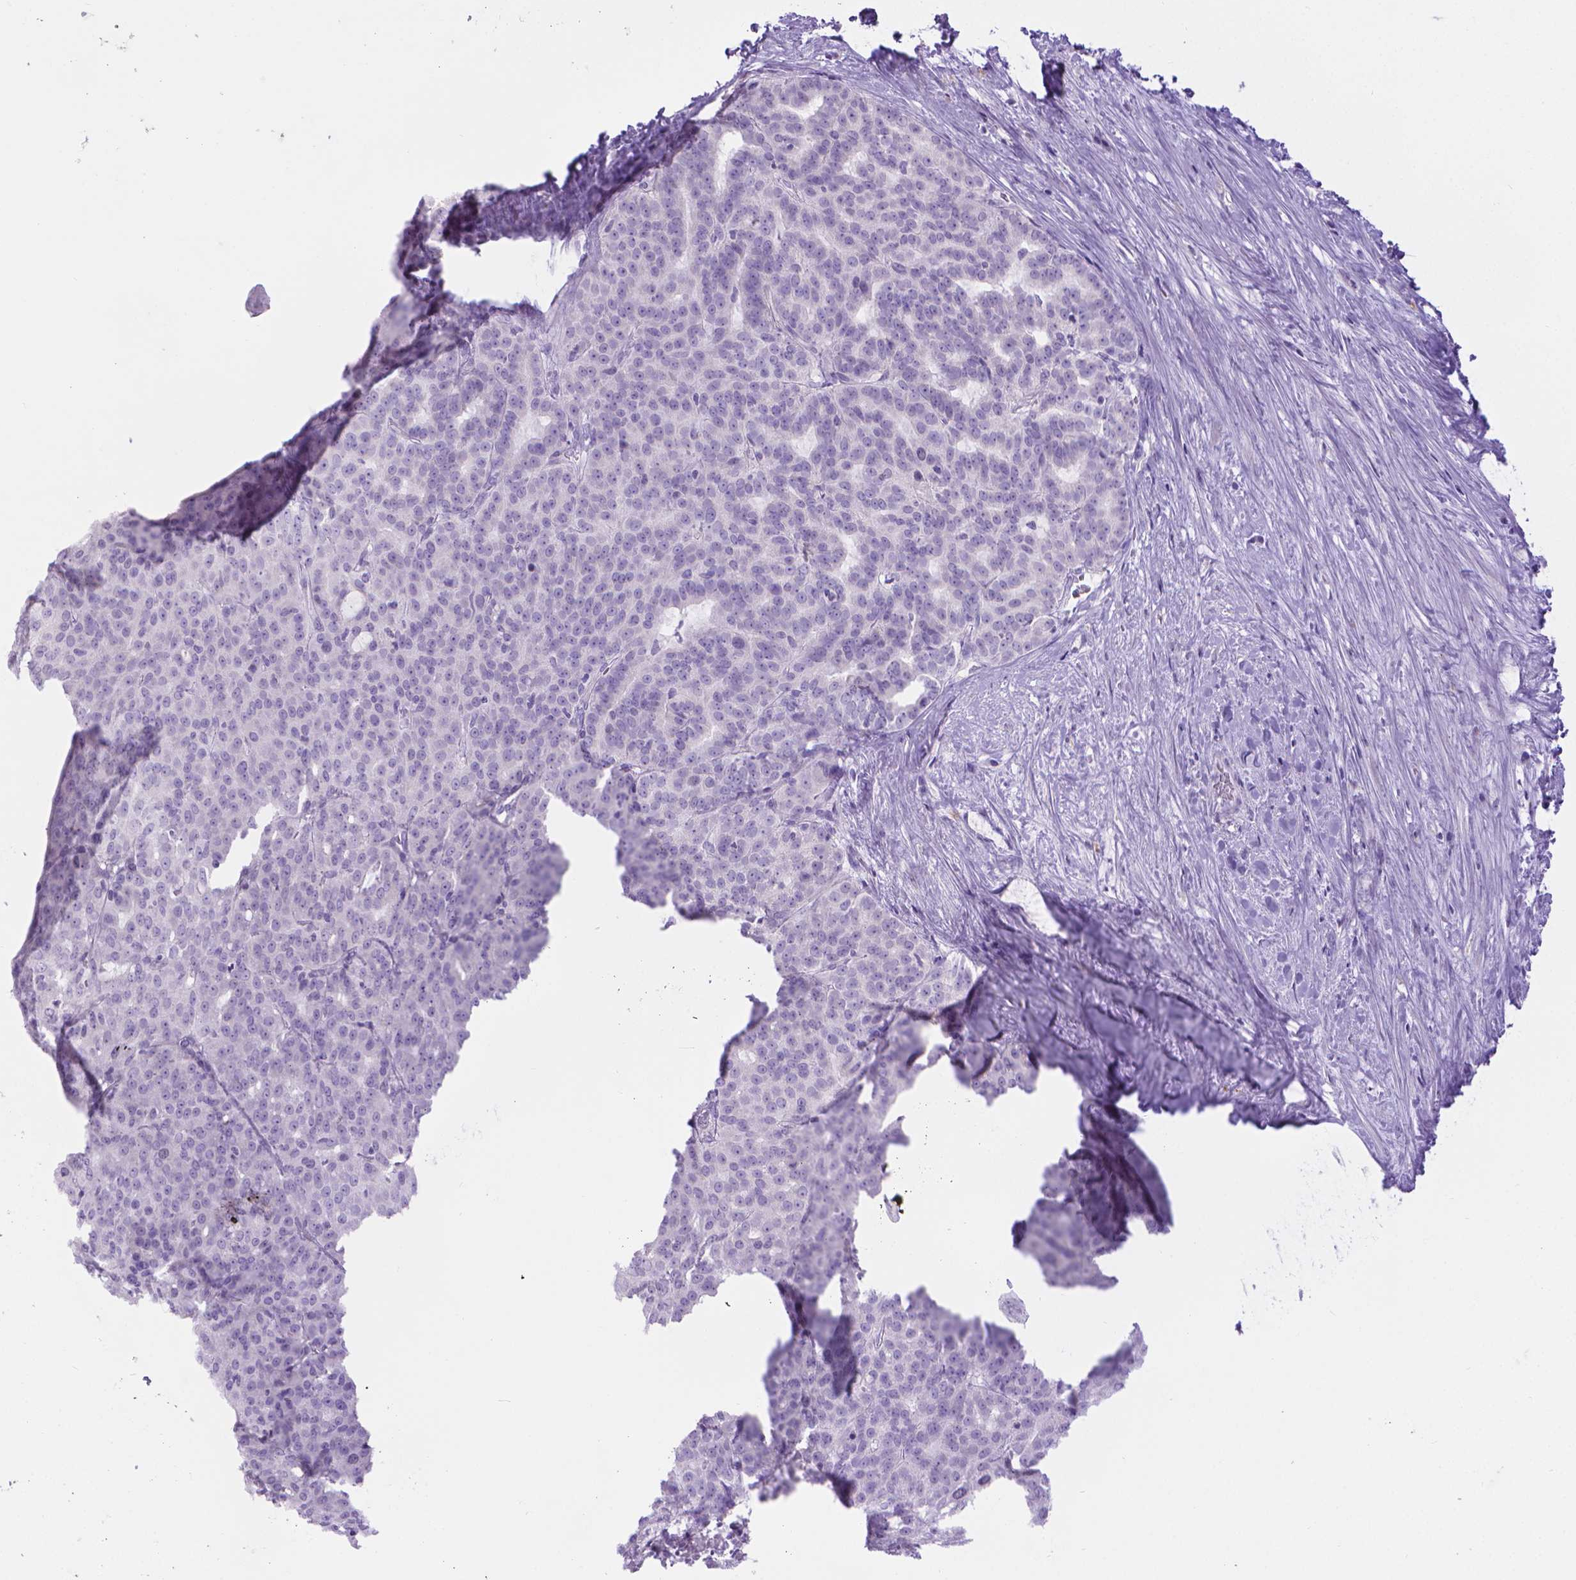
{"staining": {"intensity": "negative", "quantity": "none", "location": "none"}, "tissue": "liver cancer", "cell_type": "Tumor cells", "image_type": "cancer", "snomed": [{"axis": "morphology", "description": "Cholangiocarcinoma"}, {"axis": "topography", "description": "Liver"}], "caption": "This is an IHC photomicrograph of human liver cancer (cholangiocarcinoma). There is no positivity in tumor cells.", "gene": "SPAG6", "patient": {"sex": "female", "age": 47}}